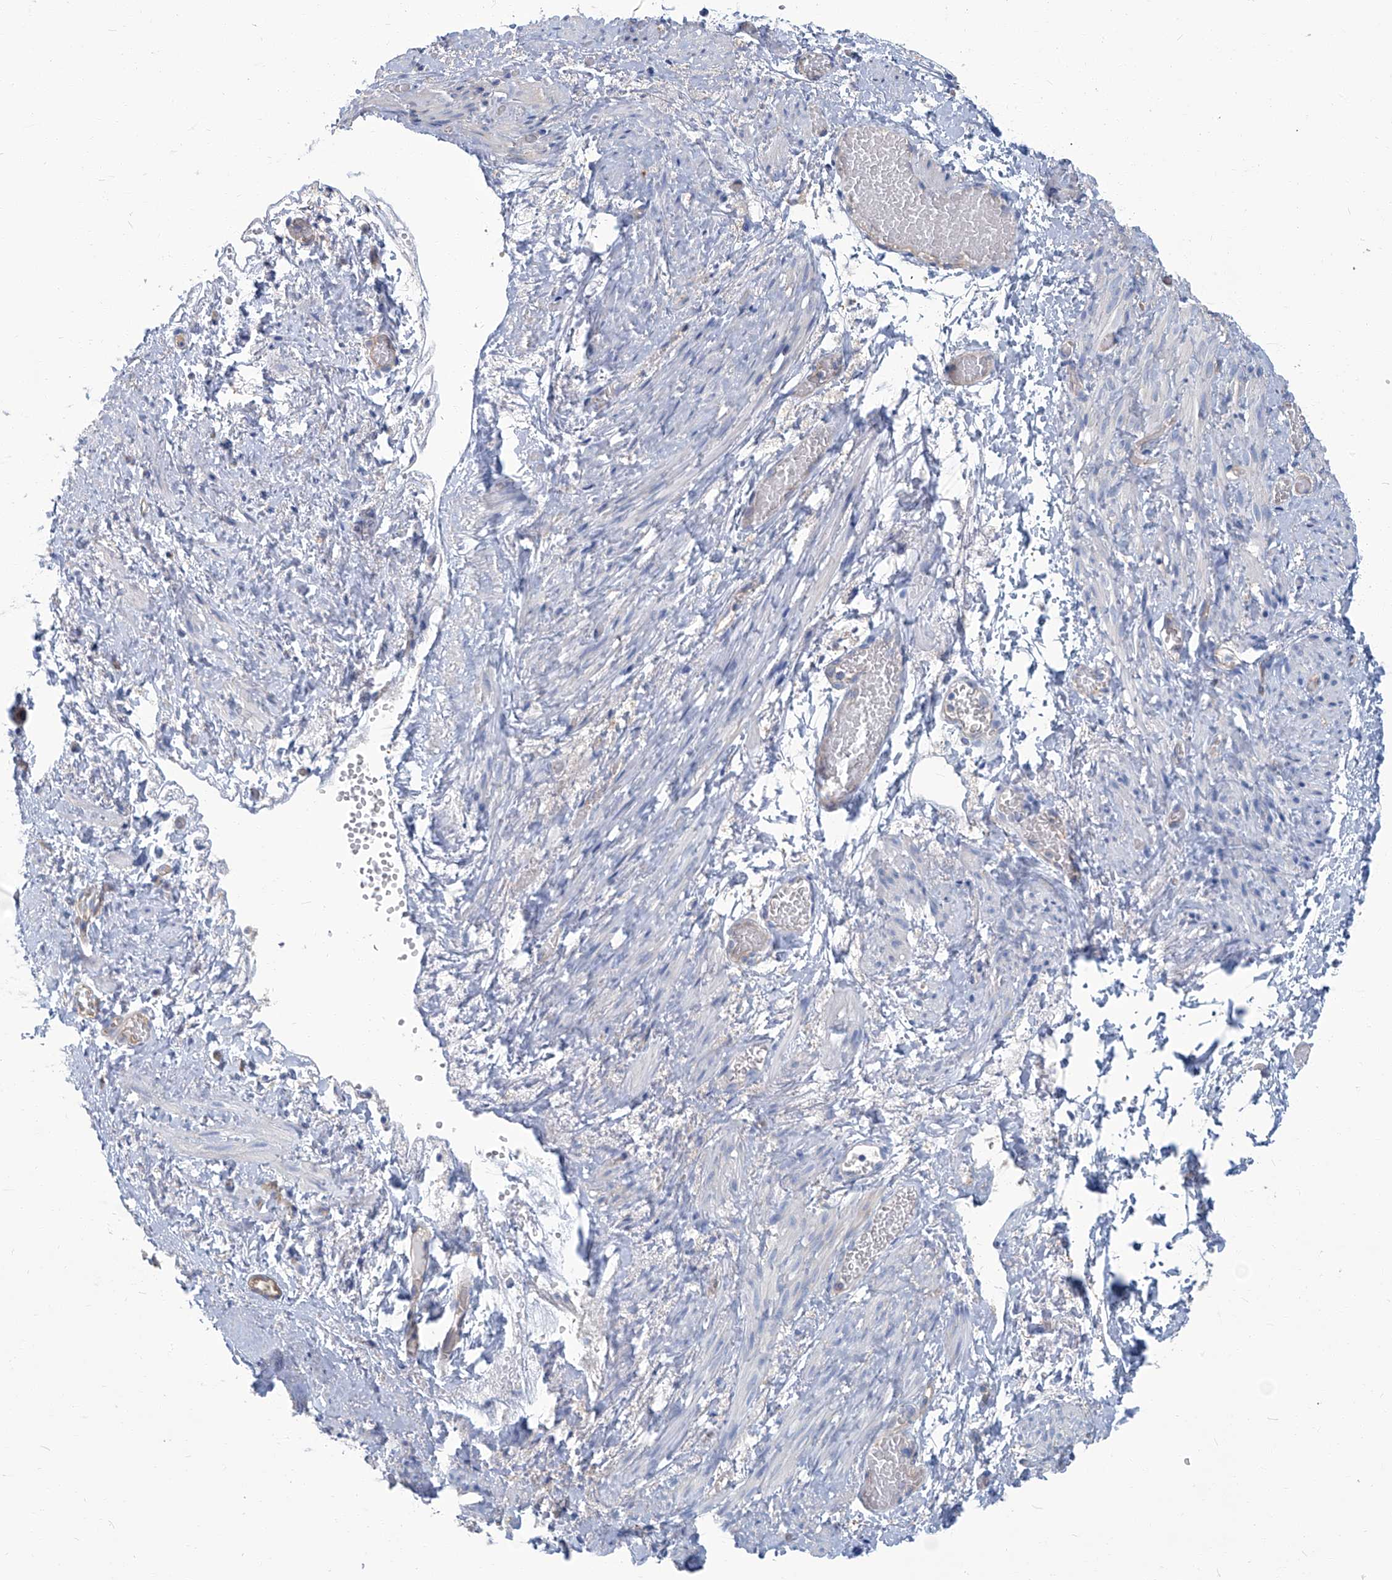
{"staining": {"intensity": "negative", "quantity": "none", "location": "none"}, "tissue": "adipose tissue", "cell_type": "Adipocytes", "image_type": "normal", "snomed": [{"axis": "morphology", "description": "Normal tissue, NOS"}, {"axis": "topography", "description": "Smooth muscle"}, {"axis": "topography", "description": "Peripheral nerve tissue"}], "caption": "The IHC image has no significant expression in adipocytes of adipose tissue.", "gene": "PFKL", "patient": {"sex": "female", "age": 39}}